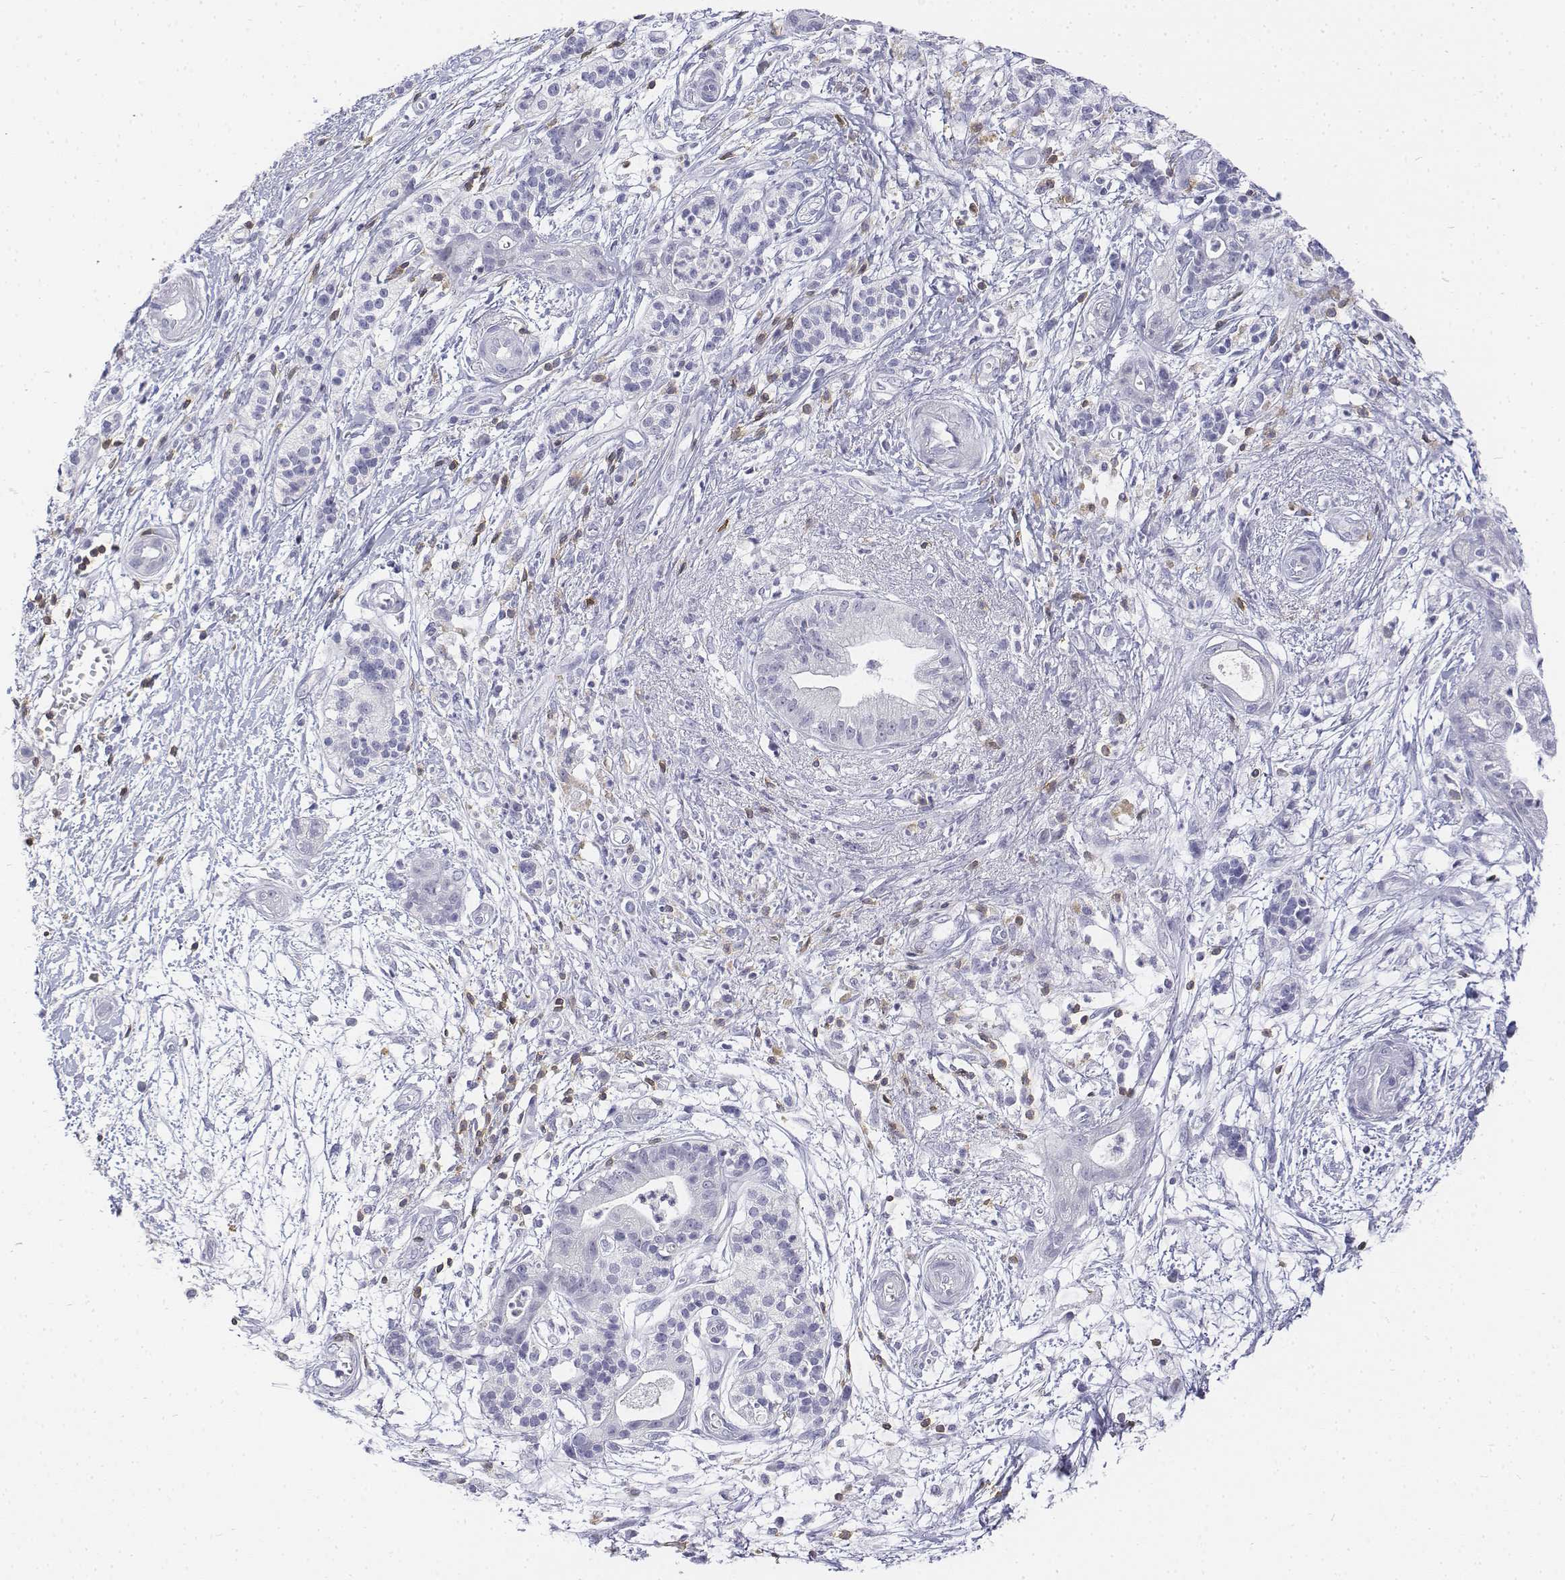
{"staining": {"intensity": "negative", "quantity": "none", "location": "none"}, "tissue": "pancreatic cancer", "cell_type": "Tumor cells", "image_type": "cancer", "snomed": [{"axis": "morphology", "description": "Normal tissue, NOS"}, {"axis": "morphology", "description": "Adenocarcinoma, NOS"}, {"axis": "topography", "description": "Lymph node"}, {"axis": "topography", "description": "Pancreas"}], "caption": "IHC photomicrograph of human pancreatic adenocarcinoma stained for a protein (brown), which shows no positivity in tumor cells.", "gene": "CD3E", "patient": {"sex": "female", "age": 58}}